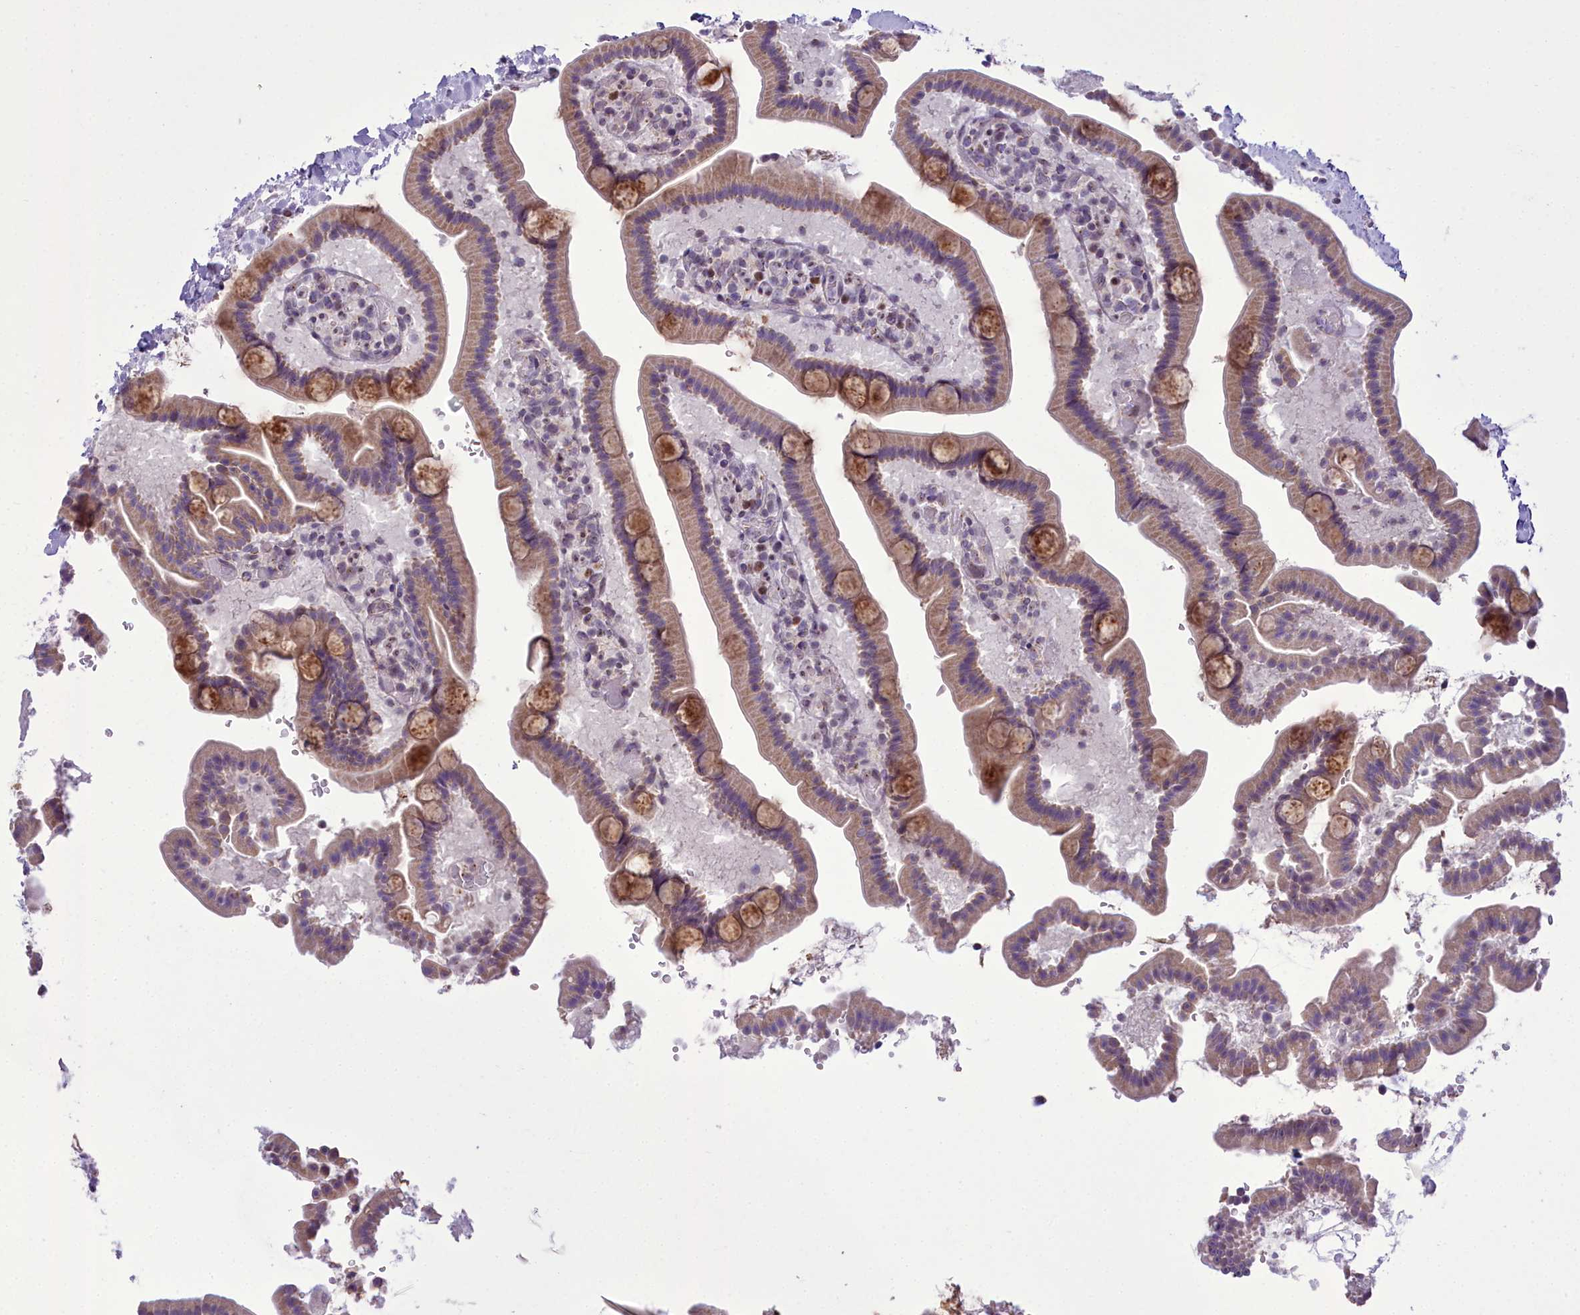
{"staining": {"intensity": "strong", "quantity": "<25%", "location": "cytoplasmic/membranous"}, "tissue": "duodenum", "cell_type": "Glandular cells", "image_type": "normal", "snomed": [{"axis": "morphology", "description": "Normal tissue, NOS"}, {"axis": "topography", "description": "Duodenum"}], "caption": "Duodenum stained with immunohistochemistry (IHC) exhibits strong cytoplasmic/membranous staining in about <25% of glandular cells.", "gene": "B9D2", "patient": {"sex": "male", "age": 55}}